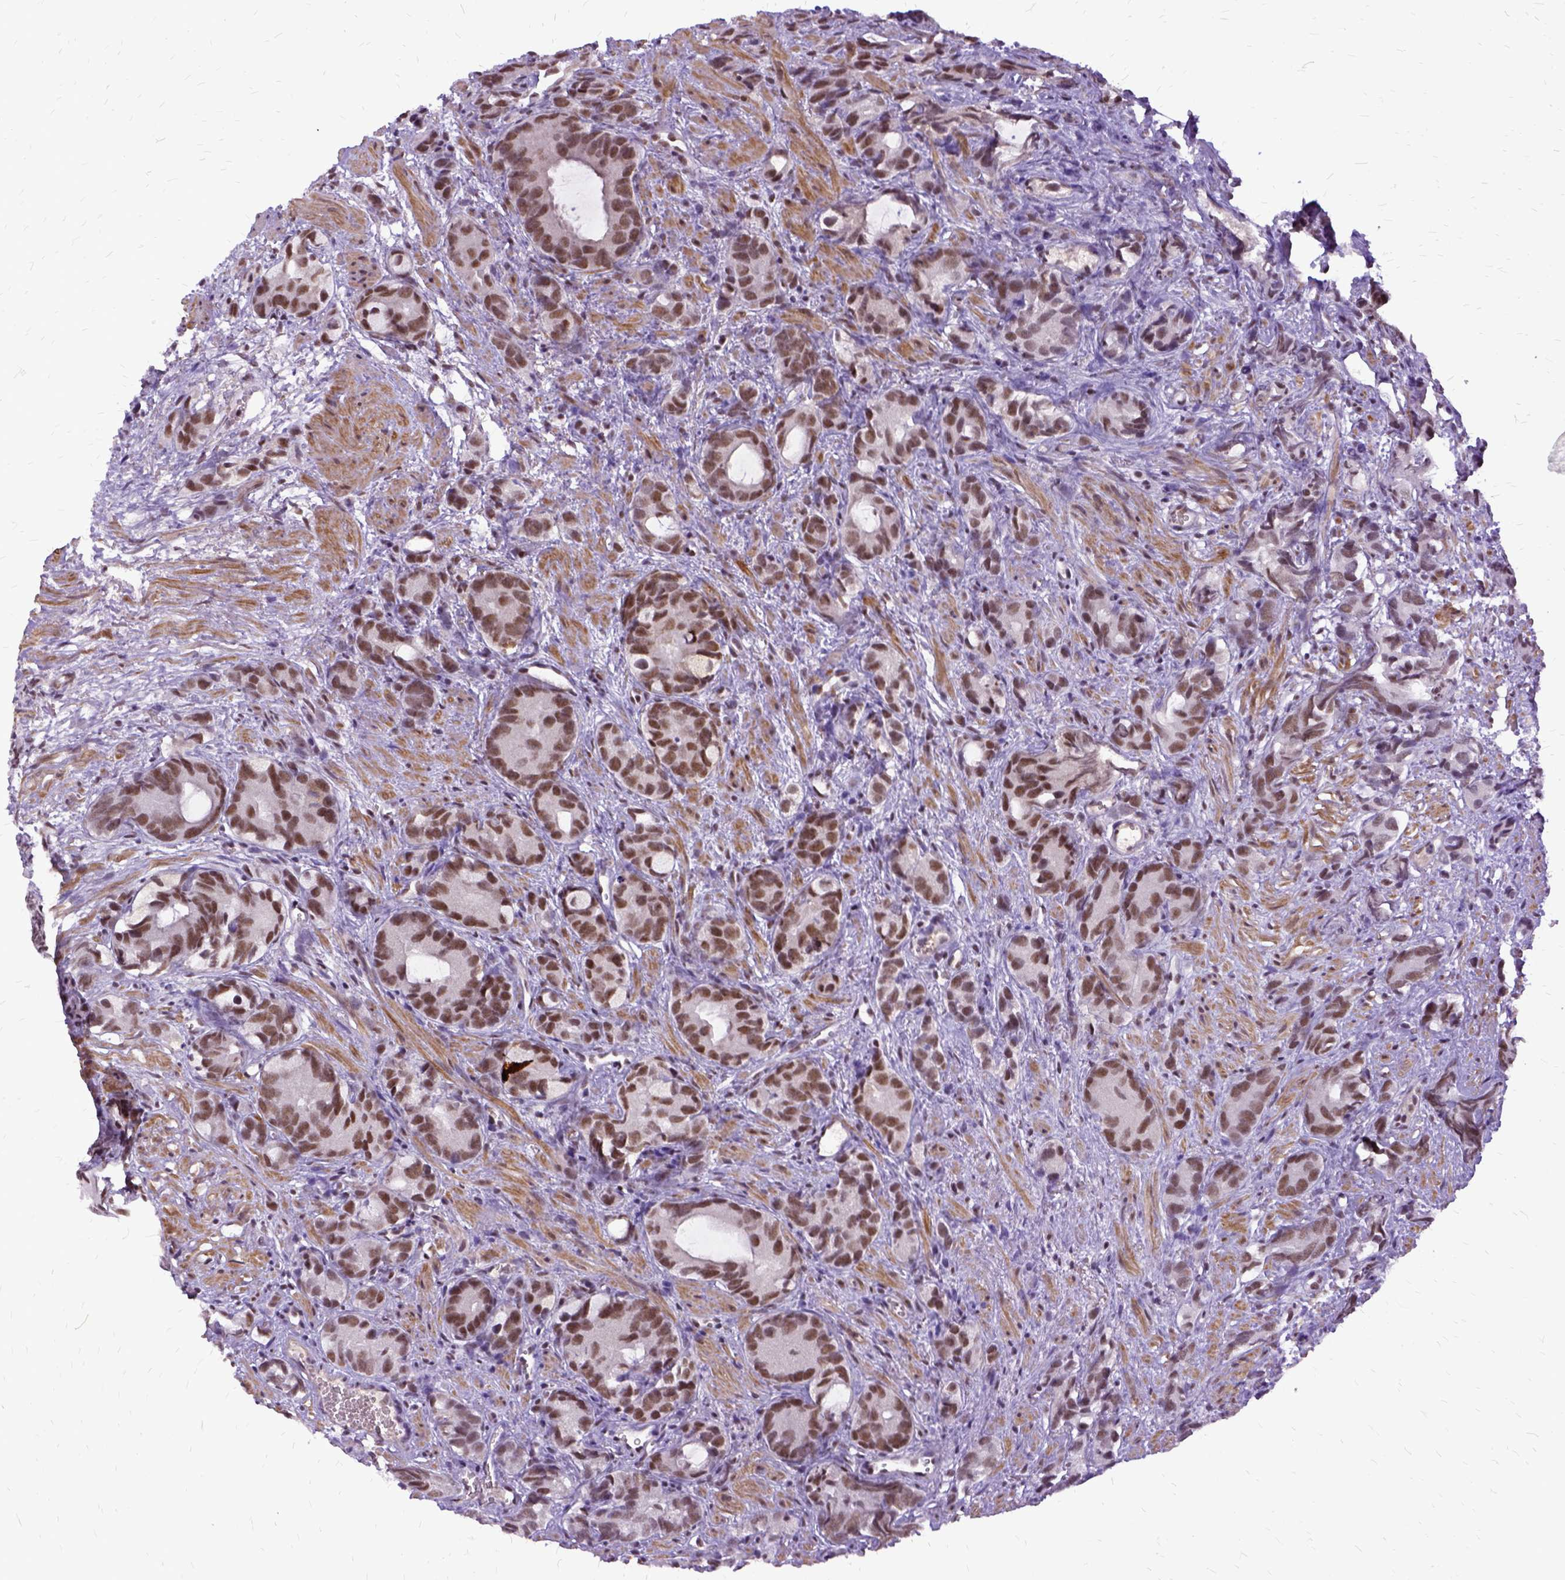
{"staining": {"intensity": "moderate", "quantity": ">75%", "location": "nuclear"}, "tissue": "prostate cancer", "cell_type": "Tumor cells", "image_type": "cancer", "snomed": [{"axis": "morphology", "description": "Adenocarcinoma, High grade"}, {"axis": "topography", "description": "Prostate"}], "caption": "Tumor cells display medium levels of moderate nuclear staining in about >75% of cells in human prostate cancer.", "gene": "SETD1A", "patient": {"sex": "male", "age": 84}}